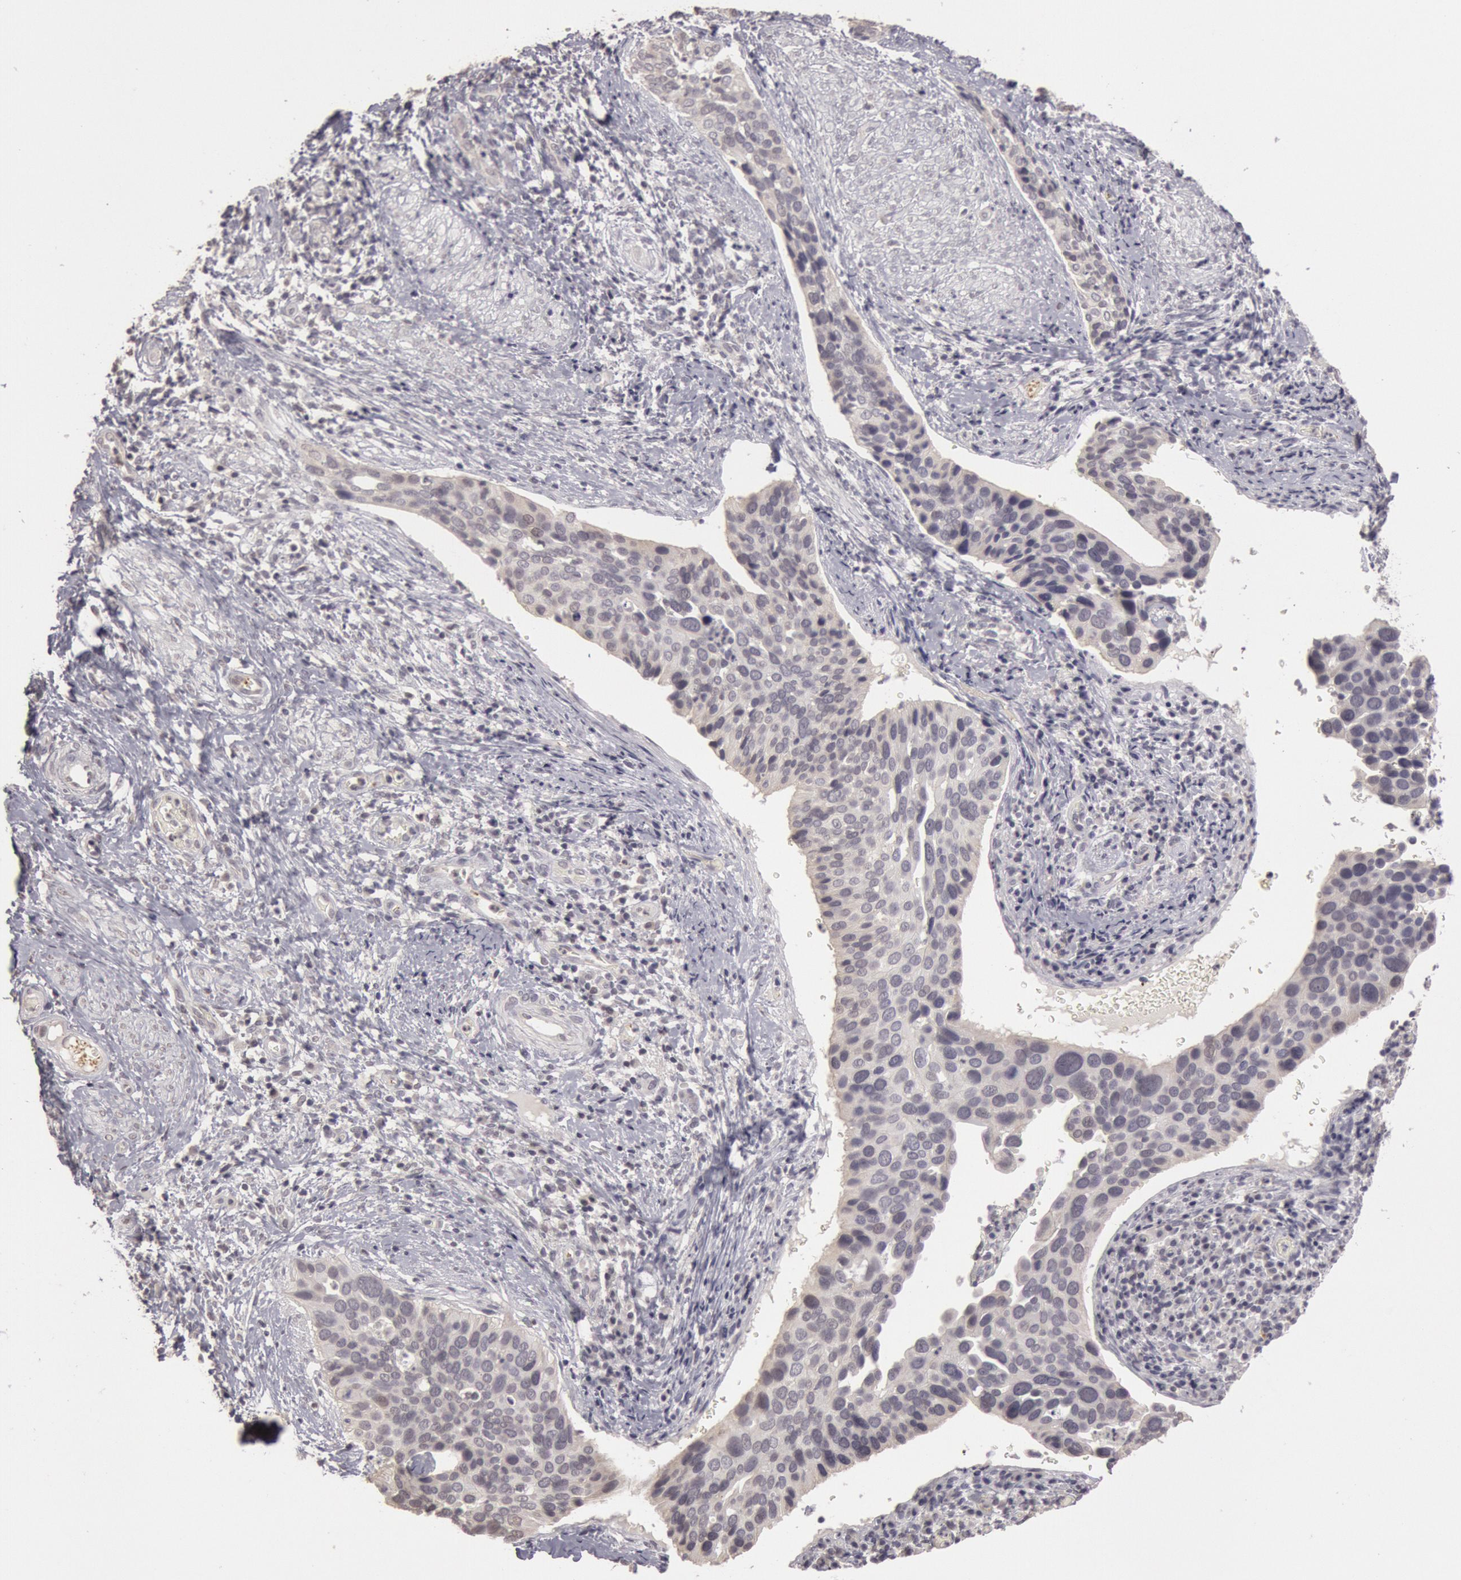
{"staining": {"intensity": "negative", "quantity": "none", "location": "none"}, "tissue": "cervical cancer", "cell_type": "Tumor cells", "image_type": "cancer", "snomed": [{"axis": "morphology", "description": "Squamous cell carcinoma, NOS"}, {"axis": "topography", "description": "Cervix"}], "caption": "Immunohistochemistry (IHC) of cervical squamous cell carcinoma displays no staining in tumor cells.", "gene": "RIMBP3C", "patient": {"sex": "female", "age": 31}}